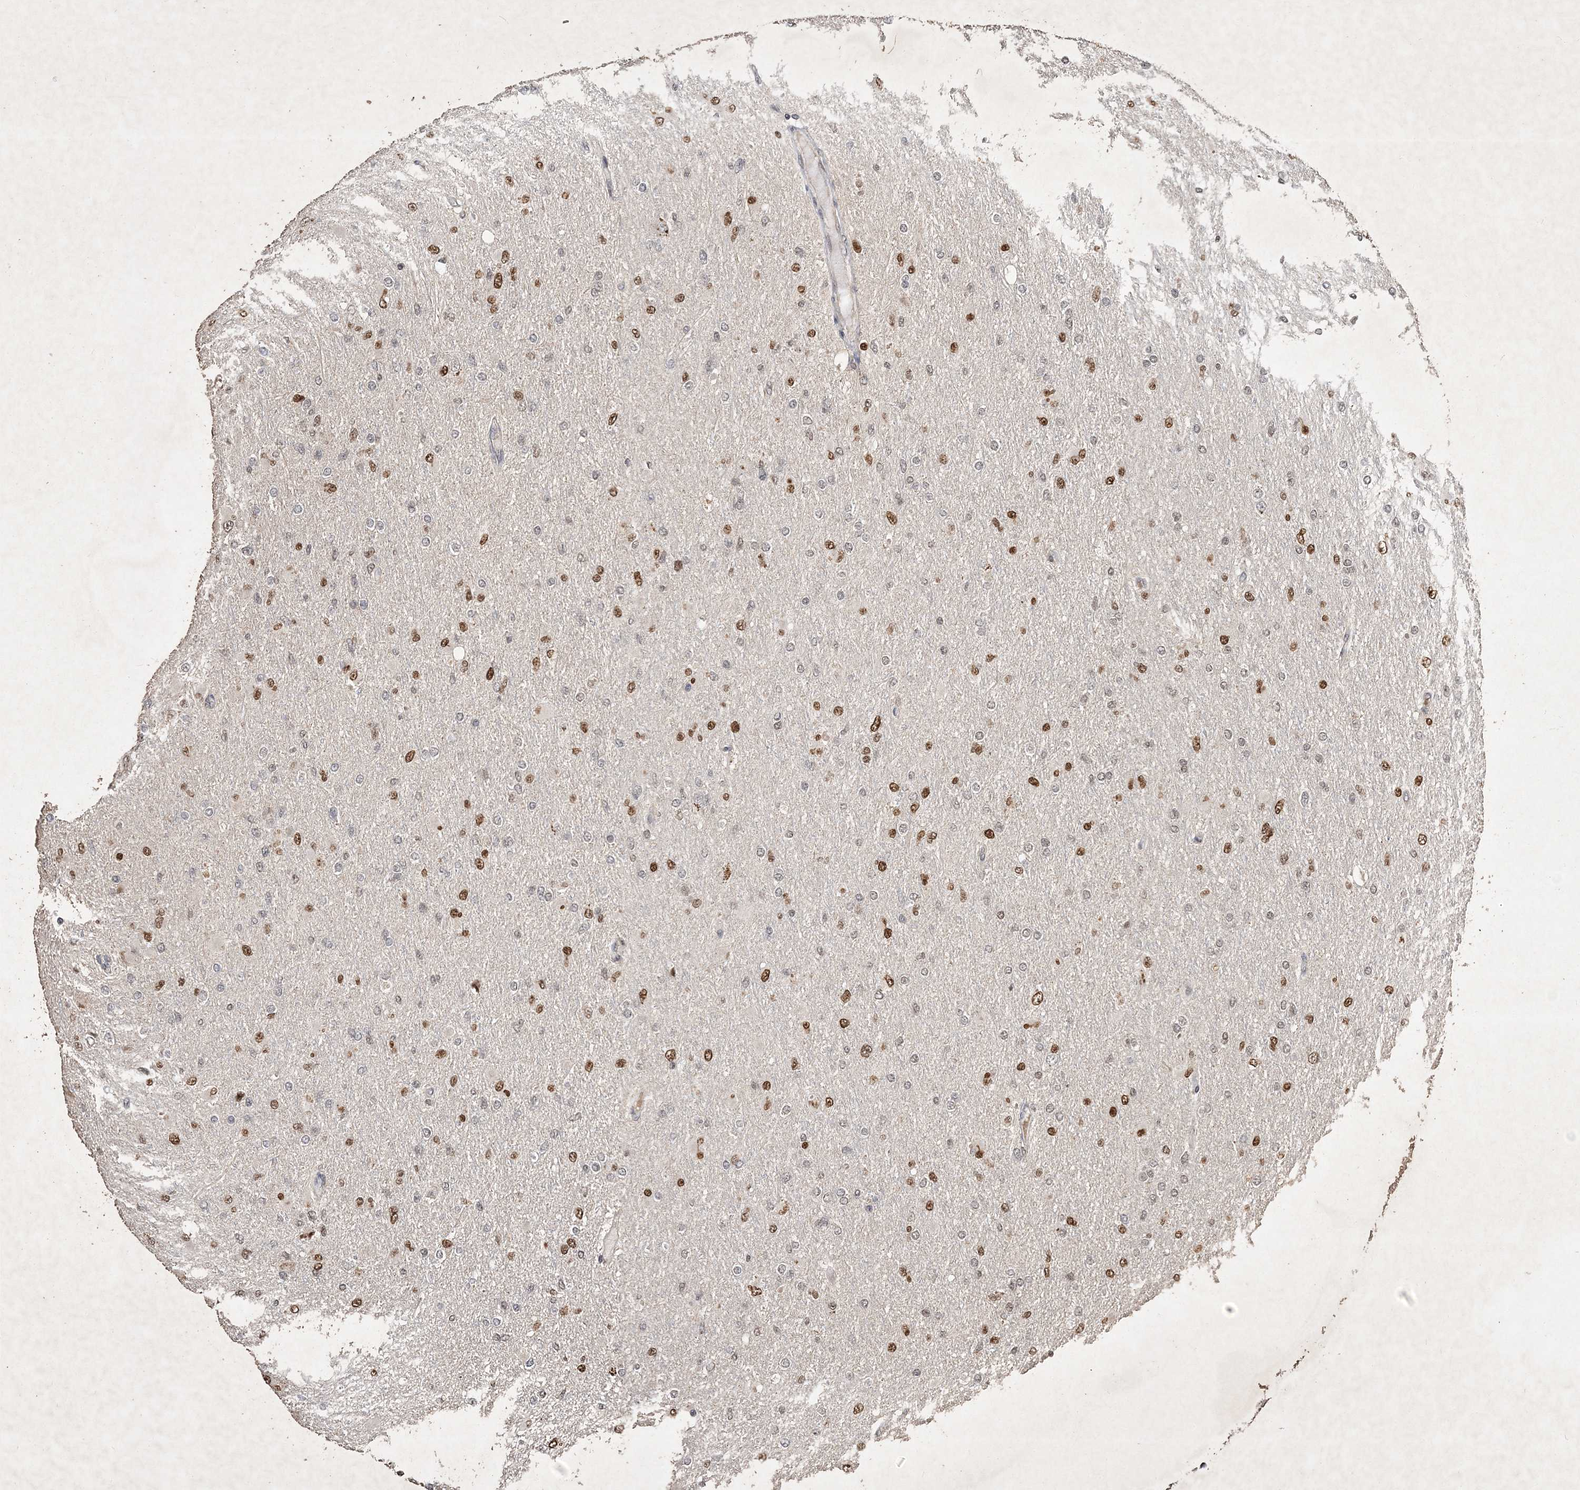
{"staining": {"intensity": "moderate", "quantity": "25%-75%", "location": "nuclear"}, "tissue": "glioma", "cell_type": "Tumor cells", "image_type": "cancer", "snomed": [{"axis": "morphology", "description": "Glioma, malignant, High grade"}, {"axis": "topography", "description": "Cerebral cortex"}], "caption": "This is an image of IHC staining of glioma, which shows moderate positivity in the nuclear of tumor cells.", "gene": "C3orf38", "patient": {"sex": "female", "age": 36}}